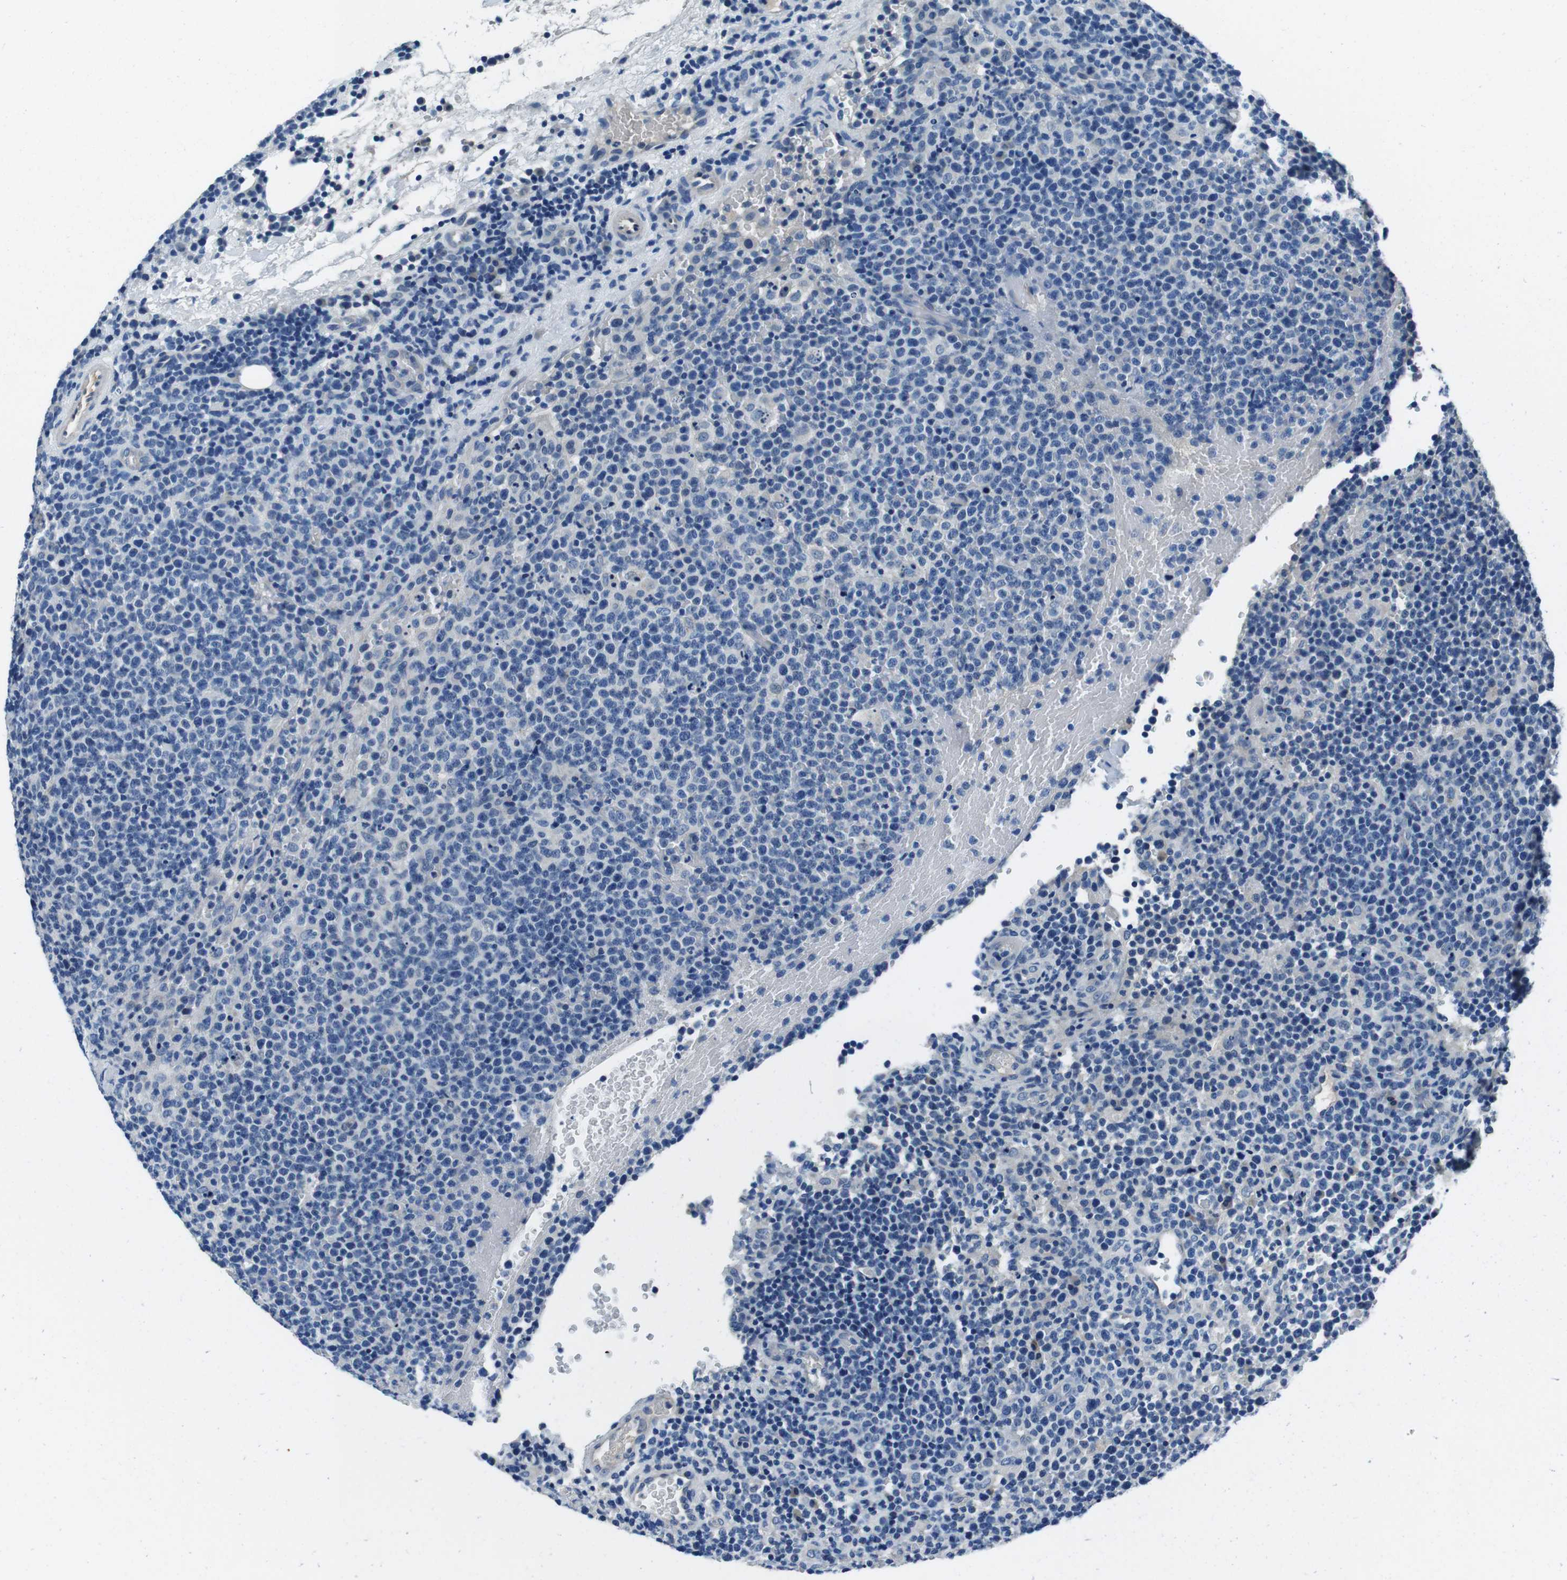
{"staining": {"intensity": "negative", "quantity": "none", "location": "none"}, "tissue": "lymphoma", "cell_type": "Tumor cells", "image_type": "cancer", "snomed": [{"axis": "morphology", "description": "Malignant lymphoma, non-Hodgkin's type, High grade"}, {"axis": "topography", "description": "Lymph node"}], "caption": "IHC histopathology image of human lymphoma stained for a protein (brown), which demonstrates no positivity in tumor cells.", "gene": "CASQ1", "patient": {"sex": "male", "age": 61}}